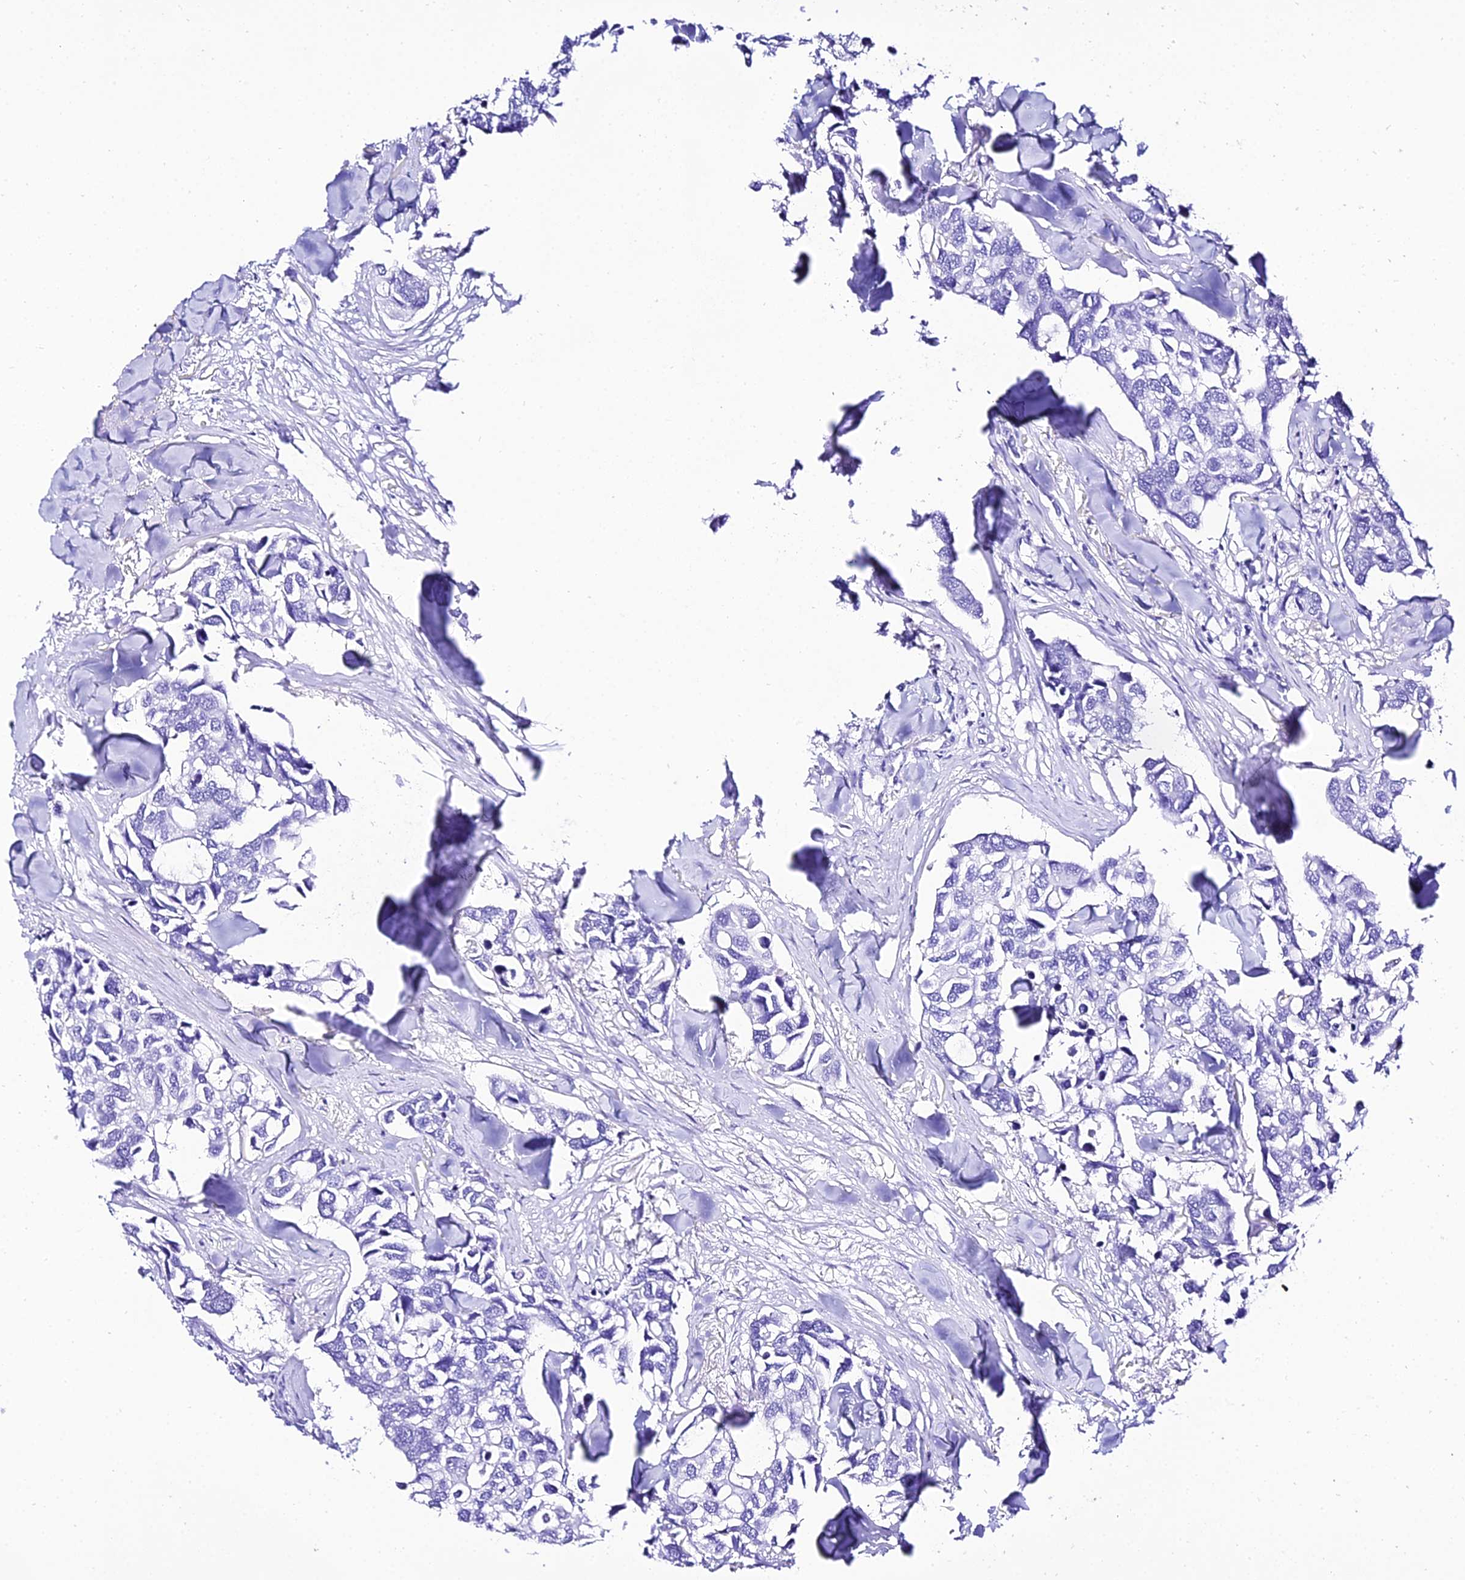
{"staining": {"intensity": "negative", "quantity": "none", "location": "none"}, "tissue": "breast cancer", "cell_type": "Tumor cells", "image_type": "cancer", "snomed": [{"axis": "morphology", "description": "Duct carcinoma"}, {"axis": "topography", "description": "Breast"}], "caption": "Immunohistochemistry photomicrograph of neoplastic tissue: human invasive ductal carcinoma (breast) stained with DAB reveals no significant protein expression in tumor cells.", "gene": "TRMT44", "patient": {"sex": "female", "age": 83}}